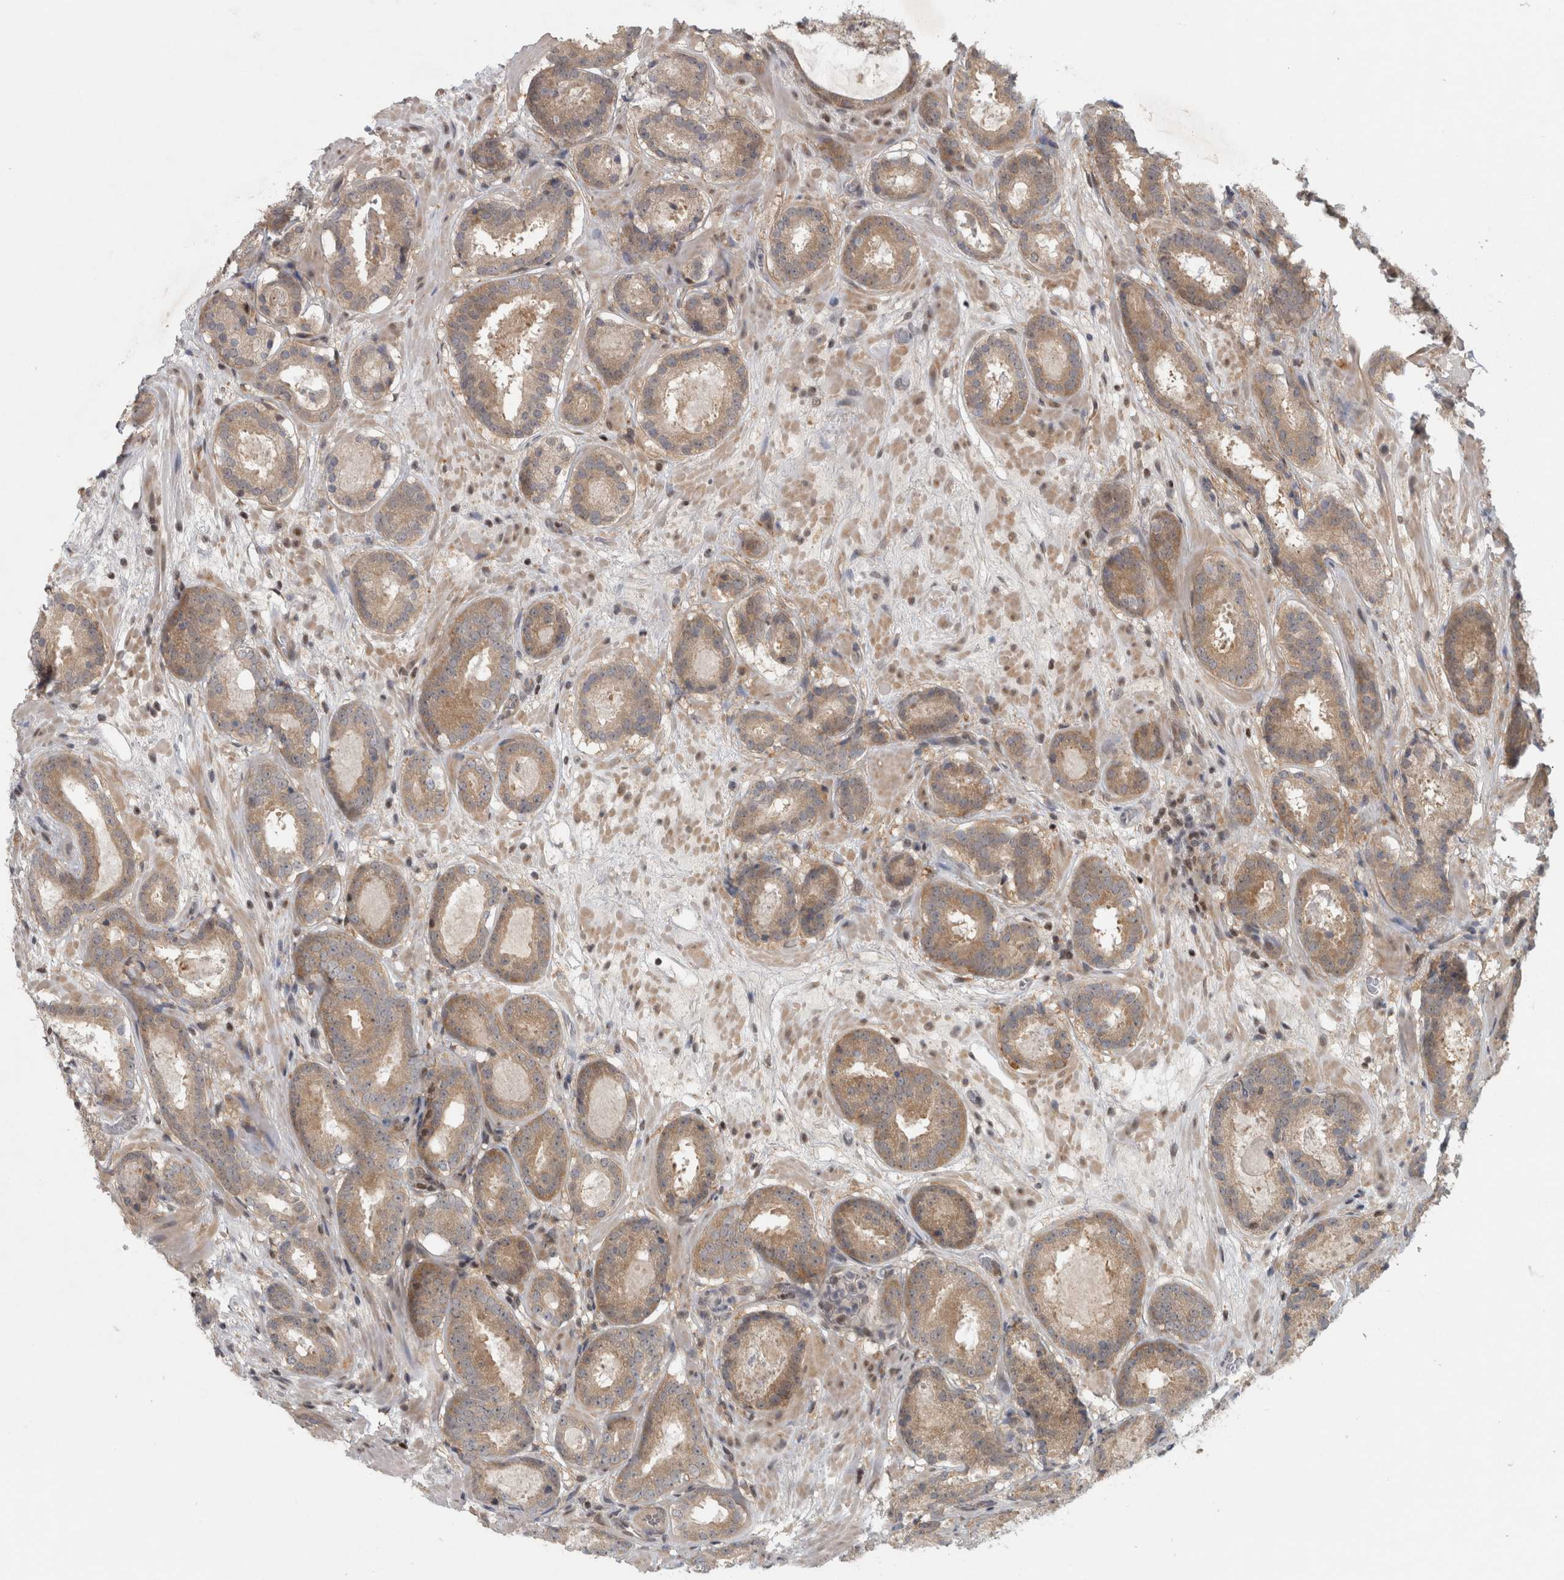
{"staining": {"intensity": "weak", "quantity": ">75%", "location": "cytoplasmic/membranous"}, "tissue": "prostate cancer", "cell_type": "Tumor cells", "image_type": "cancer", "snomed": [{"axis": "morphology", "description": "Adenocarcinoma, Low grade"}, {"axis": "topography", "description": "Prostate"}], "caption": "Human prostate low-grade adenocarcinoma stained with a brown dye reveals weak cytoplasmic/membranous positive expression in about >75% of tumor cells.", "gene": "KDM8", "patient": {"sex": "male", "age": 69}}